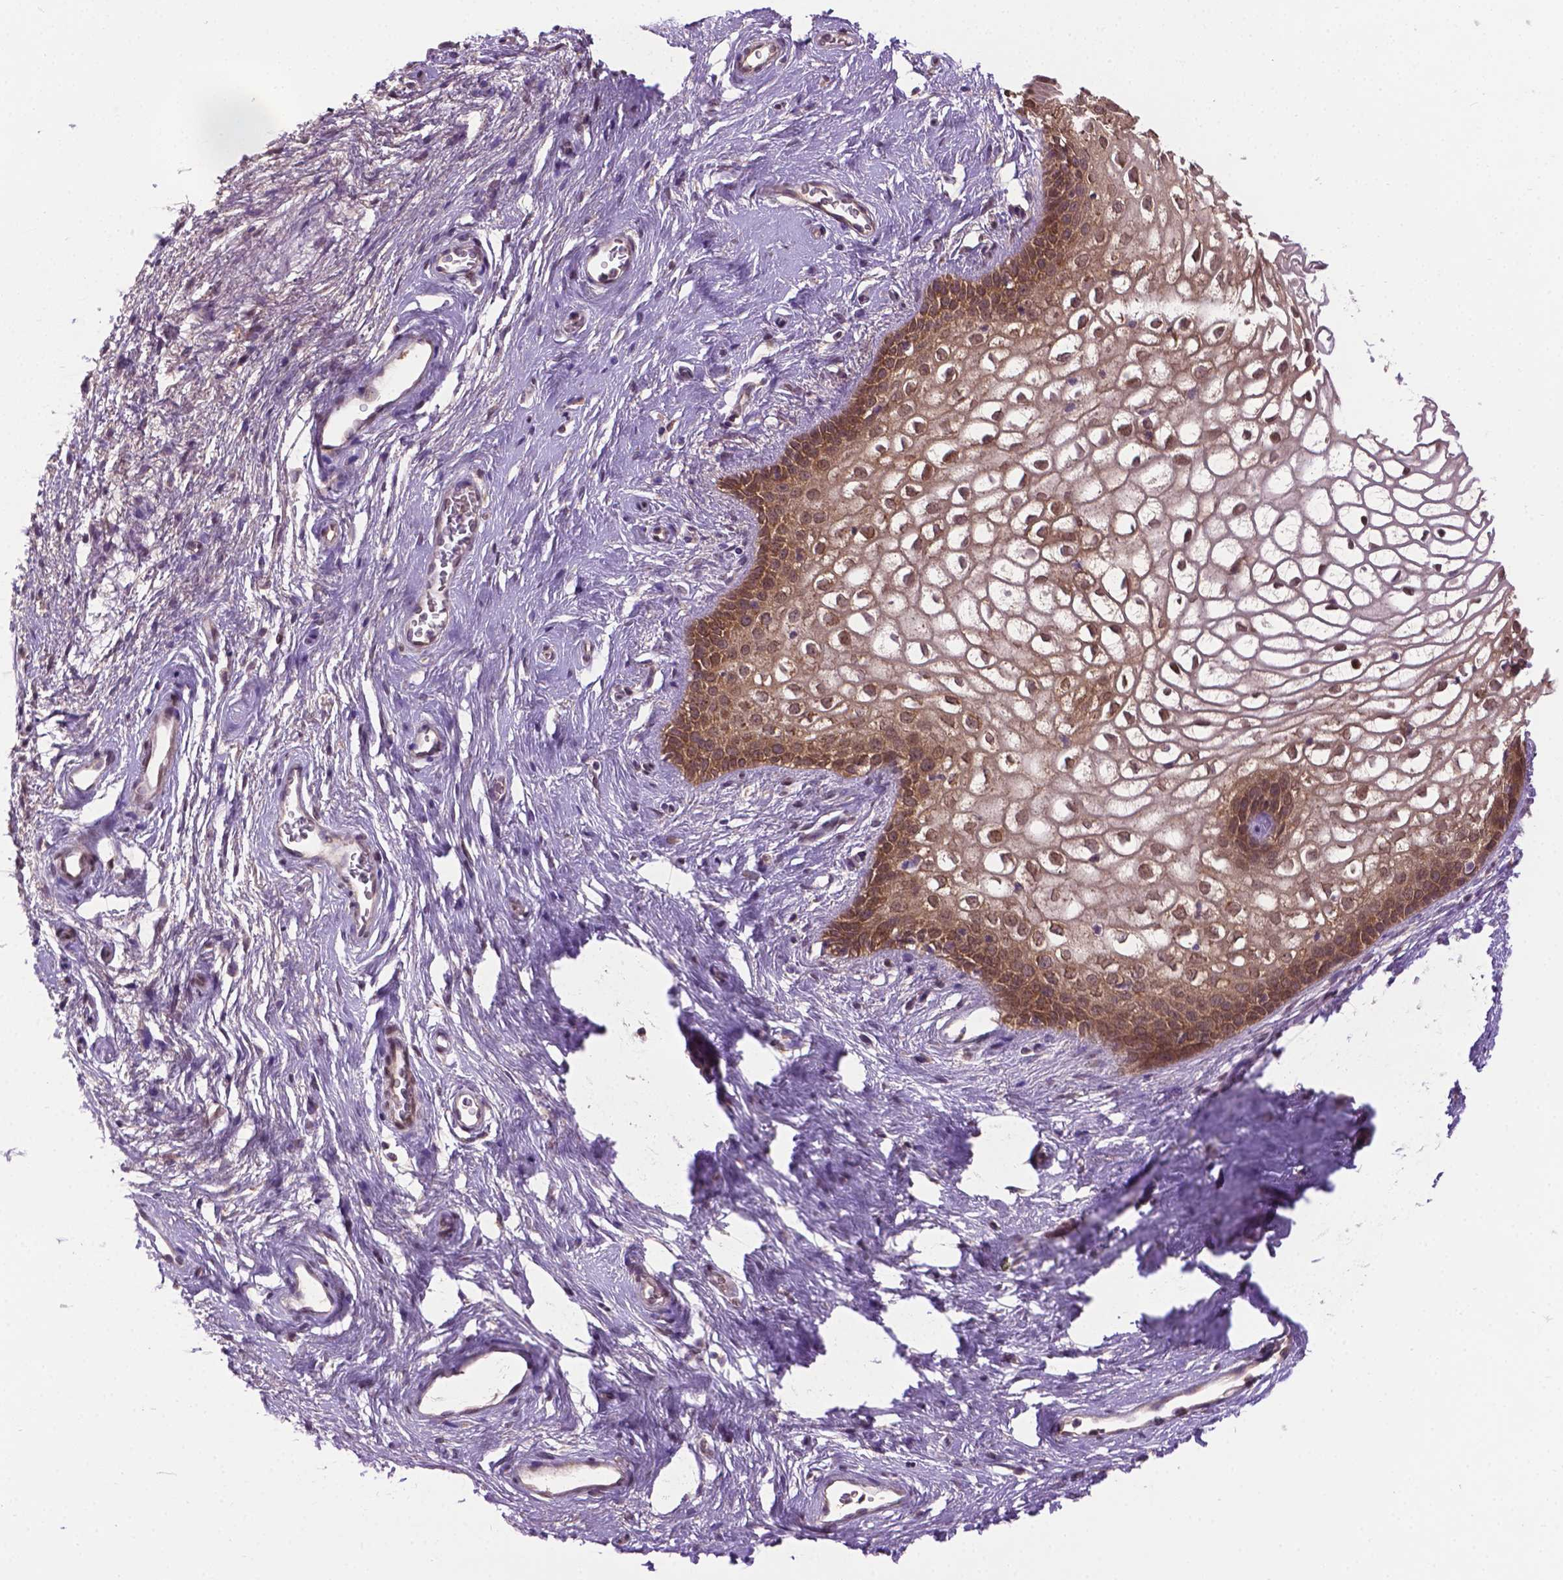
{"staining": {"intensity": "moderate", "quantity": ">75%", "location": "cytoplasmic/membranous,nuclear"}, "tissue": "skin", "cell_type": "Epidermal cells", "image_type": "normal", "snomed": [{"axis": "morphology", "description": "Normal tissue, NOS"}, {"axis": "topography", "description": "Anal"}], "caption": "A micrograph of skin stained for a protein shows moderate cytoplasmic/membranous,nuclear brown staining in epidermal cells. Using DAB (3,3'-diaminobenzidine) (brown) and hematoxylin (blue) stains, captured at high magnification using brightfield microscopy.", "gene": "ENSG00000289700", "patient": {"sex": "female", "age": 46}}